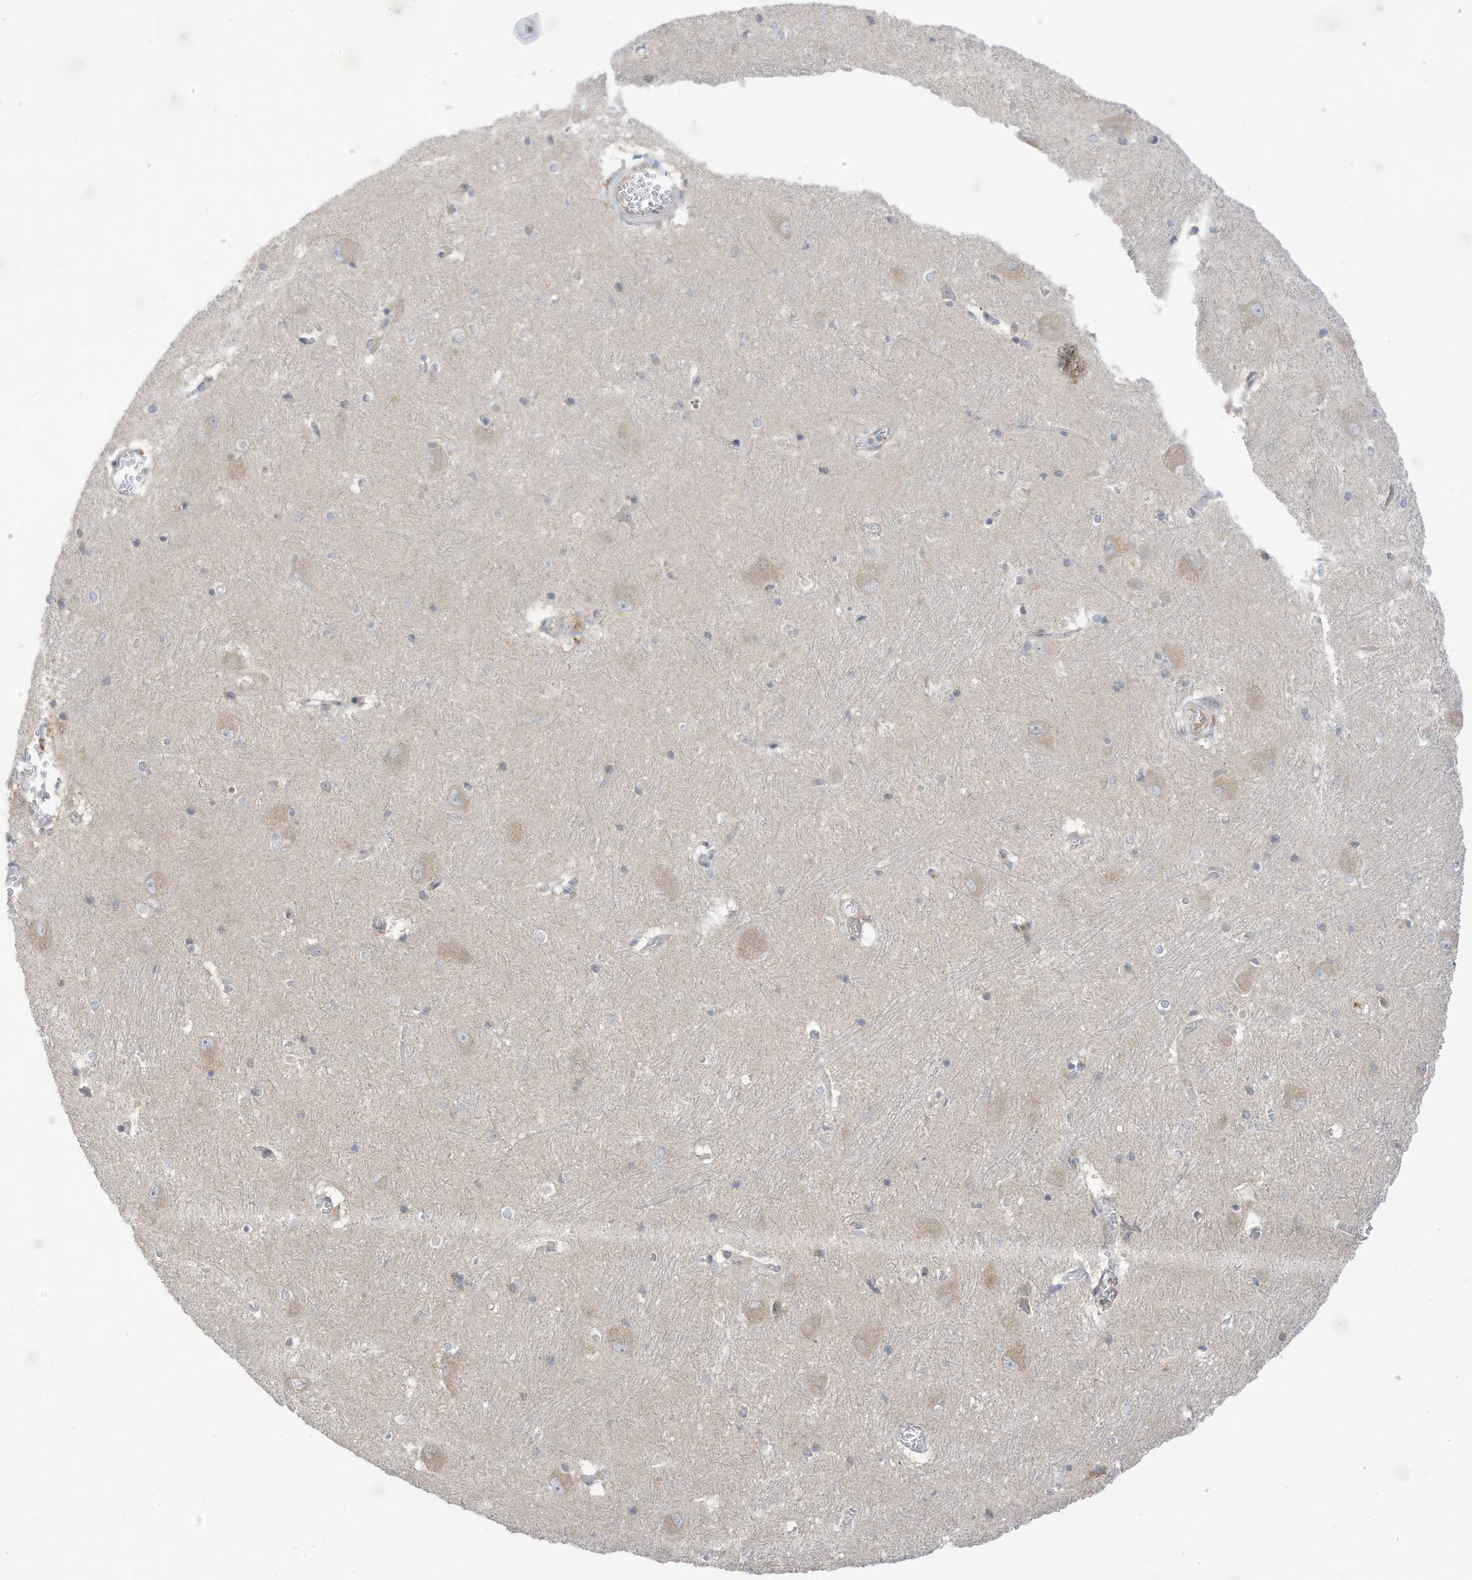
{"staining": {"intensity": "negative", "quantity": "none", "location": "none"}, "tissue": "caudate", "cell_type": "Glial cells", "image_type": "normal", "snomed": [{"axis": "morphology", "description": "Normal tissue, NOS"}, {"axis": "topography", "description": "Lateral ventricle wall"}], "caption": "Immunohistochemical staining of normal human caudate shows no significant positivity in glial cells.", "gene": "LRRN2", "patient": {"sex": "male", "age": 37}}